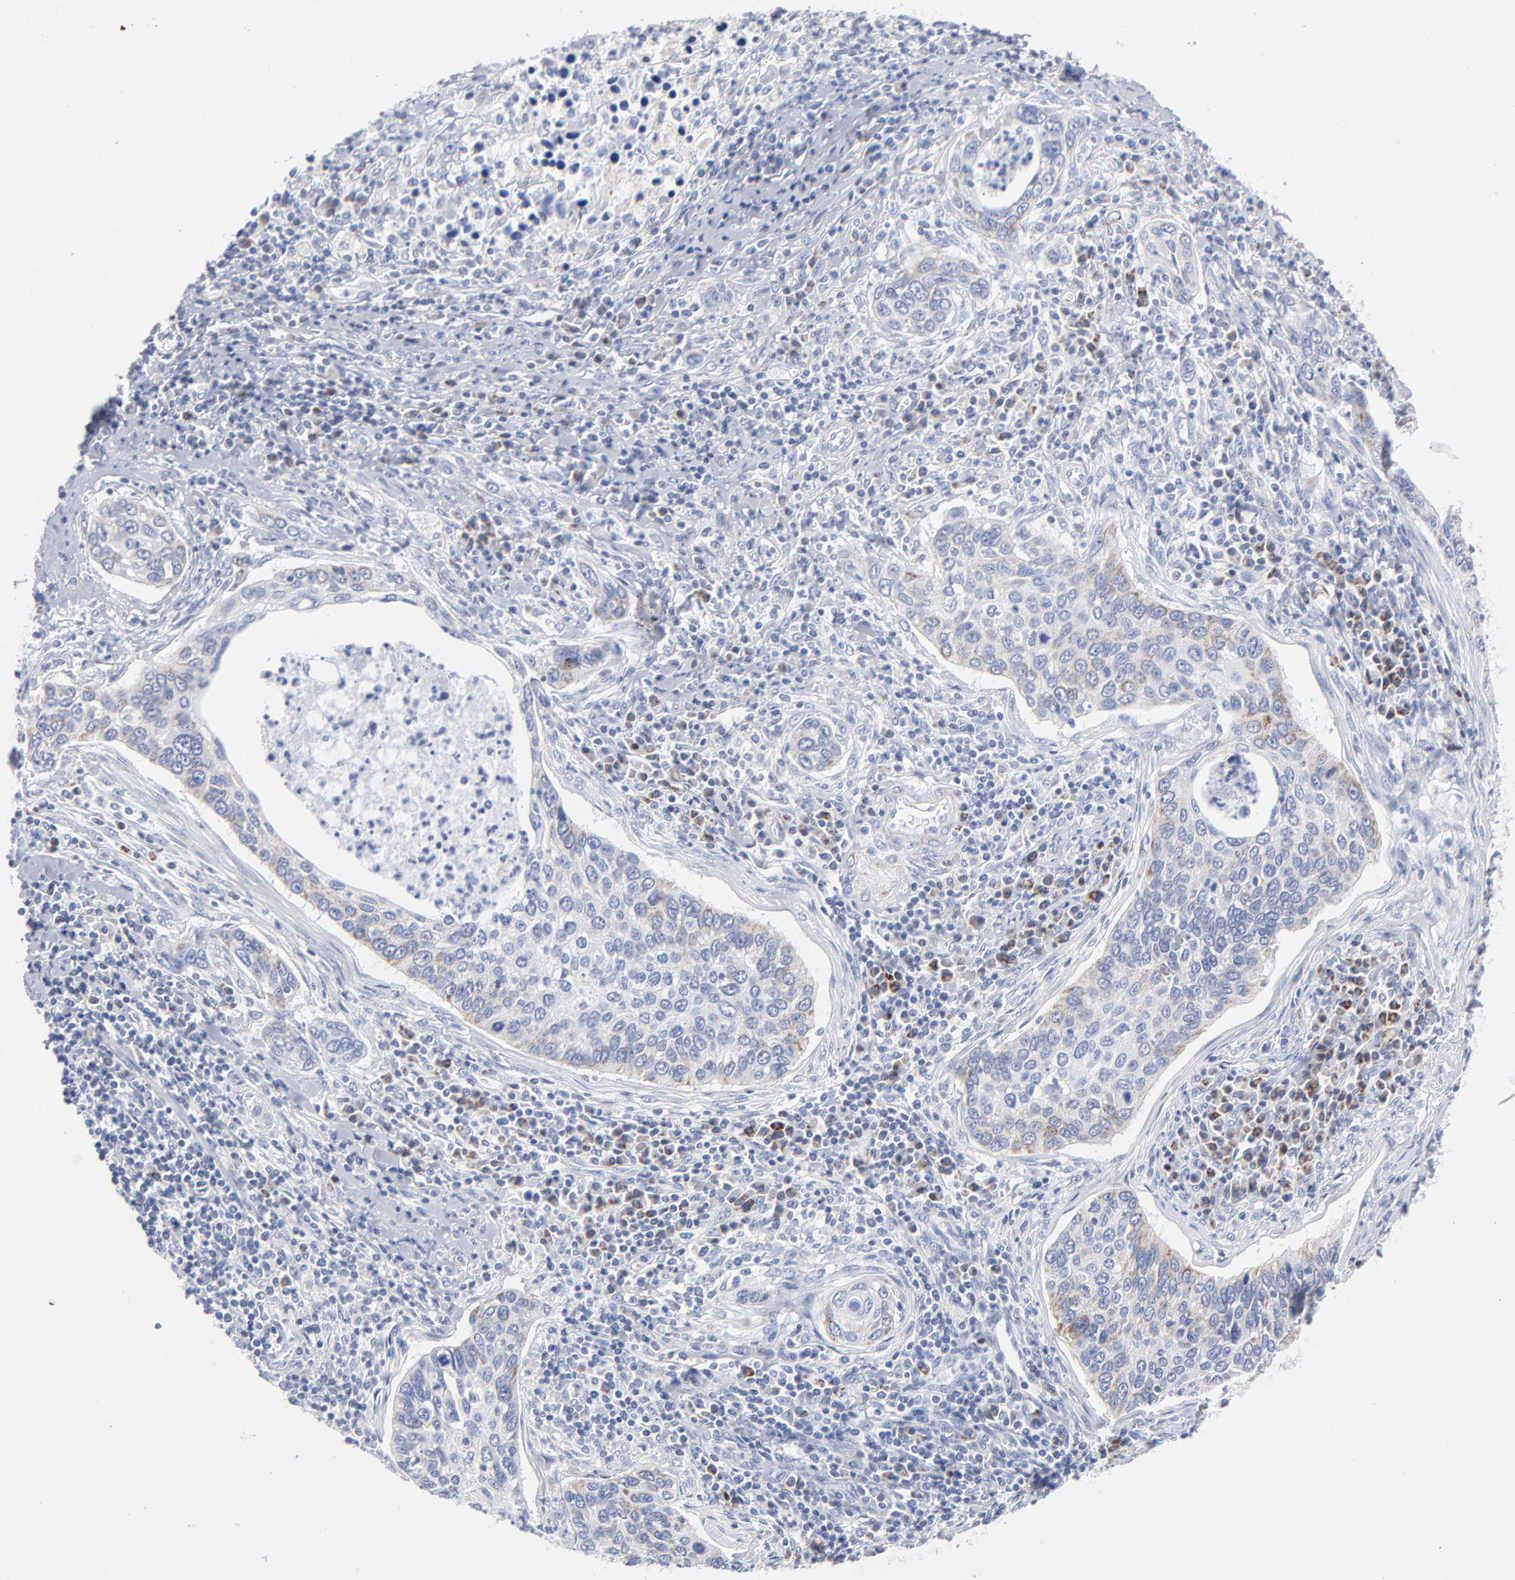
{"staining": {"intensity": "negative", "quantity": "none", "location": "none"}, "tissue": "cervical cancer", "cell_type": "Tumor cells", "image_type": "cancer", "snomed": [{"axis": "morphology", "description": "Squamous cell carcinoma, NOS"}, {"axis": "topography", "description": "Cervix"}], "caption": "Cervical squamous cell carcinoma was stained to show a protein in brown. There is no significant expression in tumor cells. The staining was performed using DAB to visualize the protein expression in brown, while the nuclei were stained in blue with hematoxylin (Magnification: 20x).", "gene": "CHCHD10", "patient": {"sex": "female", "age": 53}}